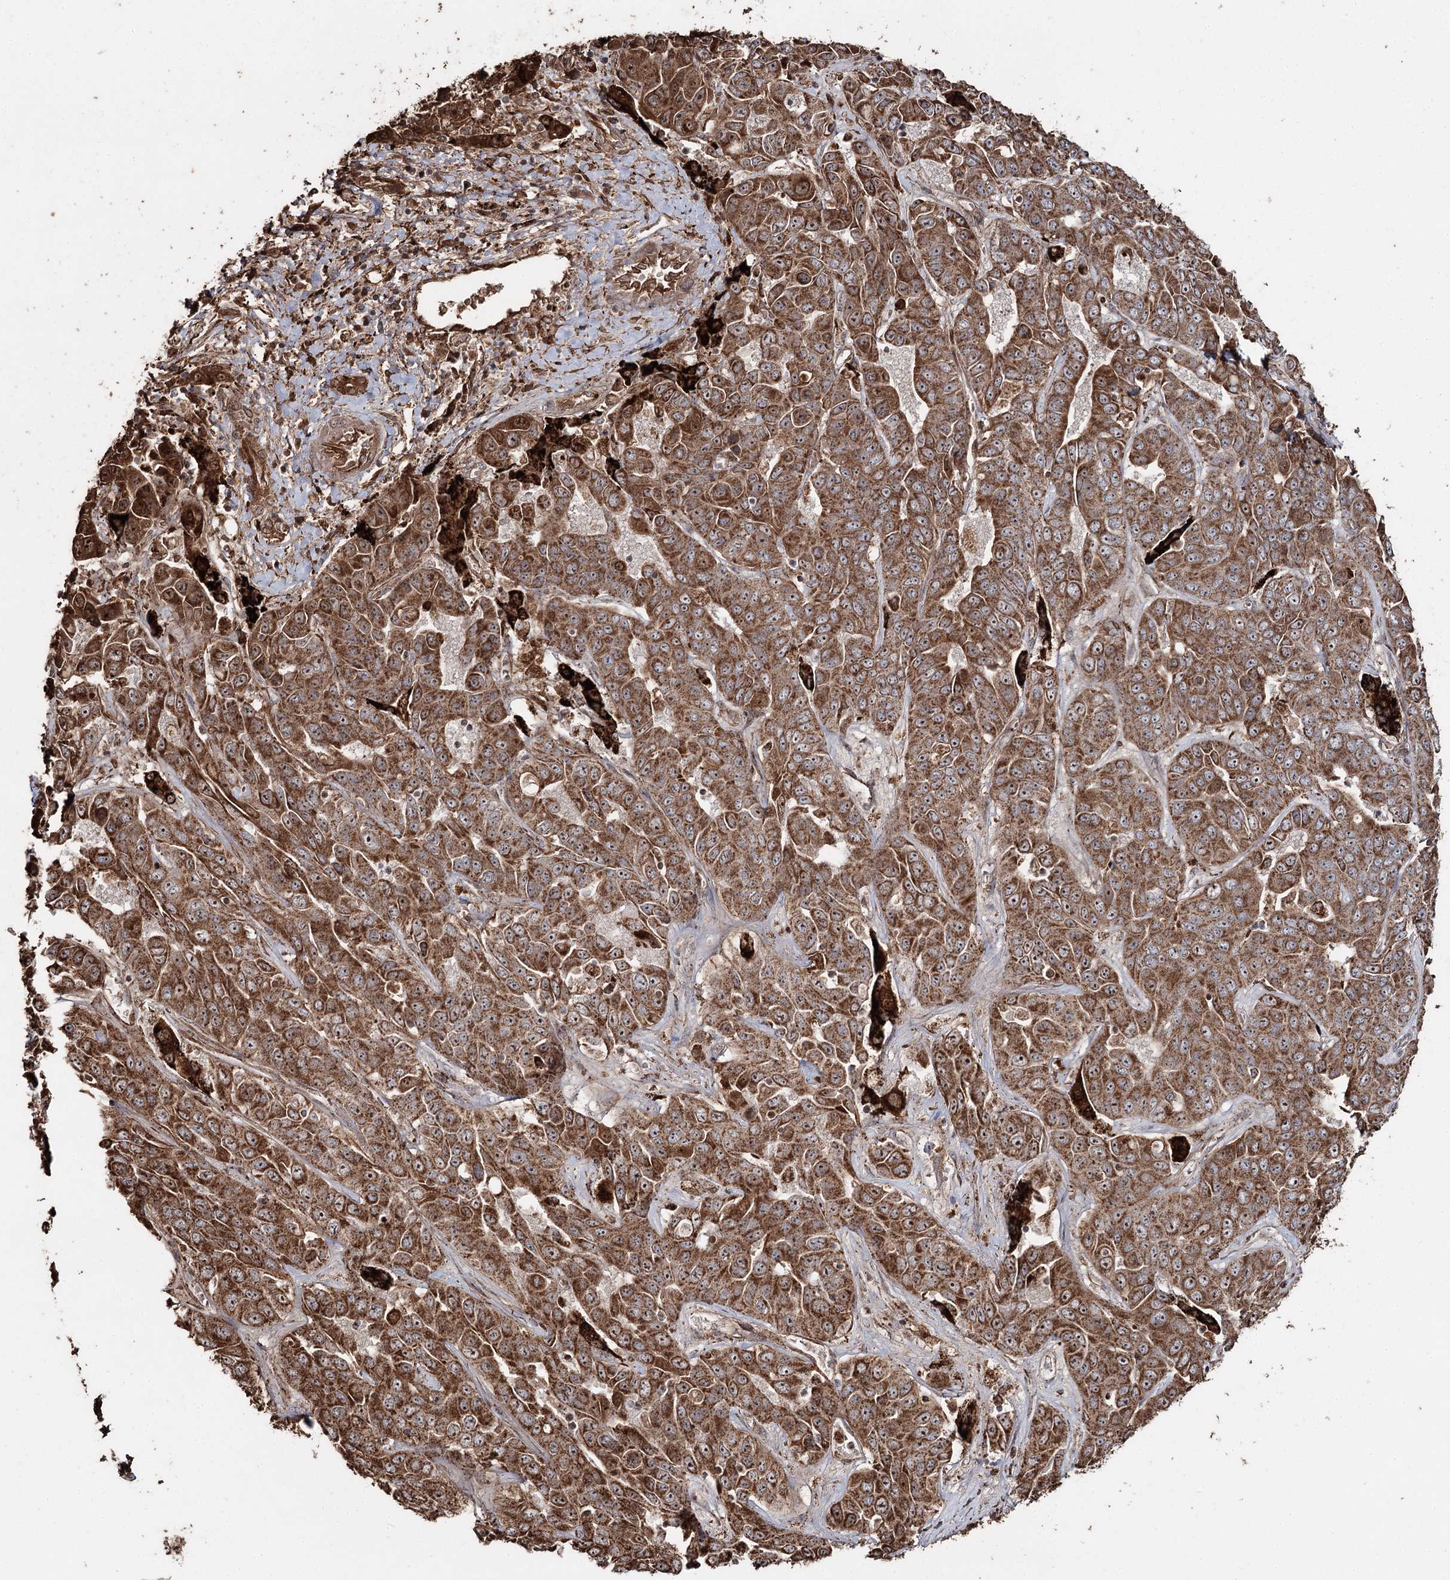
{"staining": {"intensity": "strong", "quantity": ">75%", "location": "cytoplasmic/membranous,nuclear"}, "tissue": "liver cancer", "cell_type": "Tumor cells", "image_type": "cancer", "snomed": [{"axis": "morphology", "description": "Cholangiocarcinoma"}, {"axis": "topography", "description": "Liver"}], "caption": "The histopathology image demonstrates staining of cholangiocarcinoma (liver), revealing strong cytoplasmic/membranous and nuclear protein expression (brown color) within tumor cells.", "gene": "SLF2", "patient": {"sex": "female", "age": 52}}